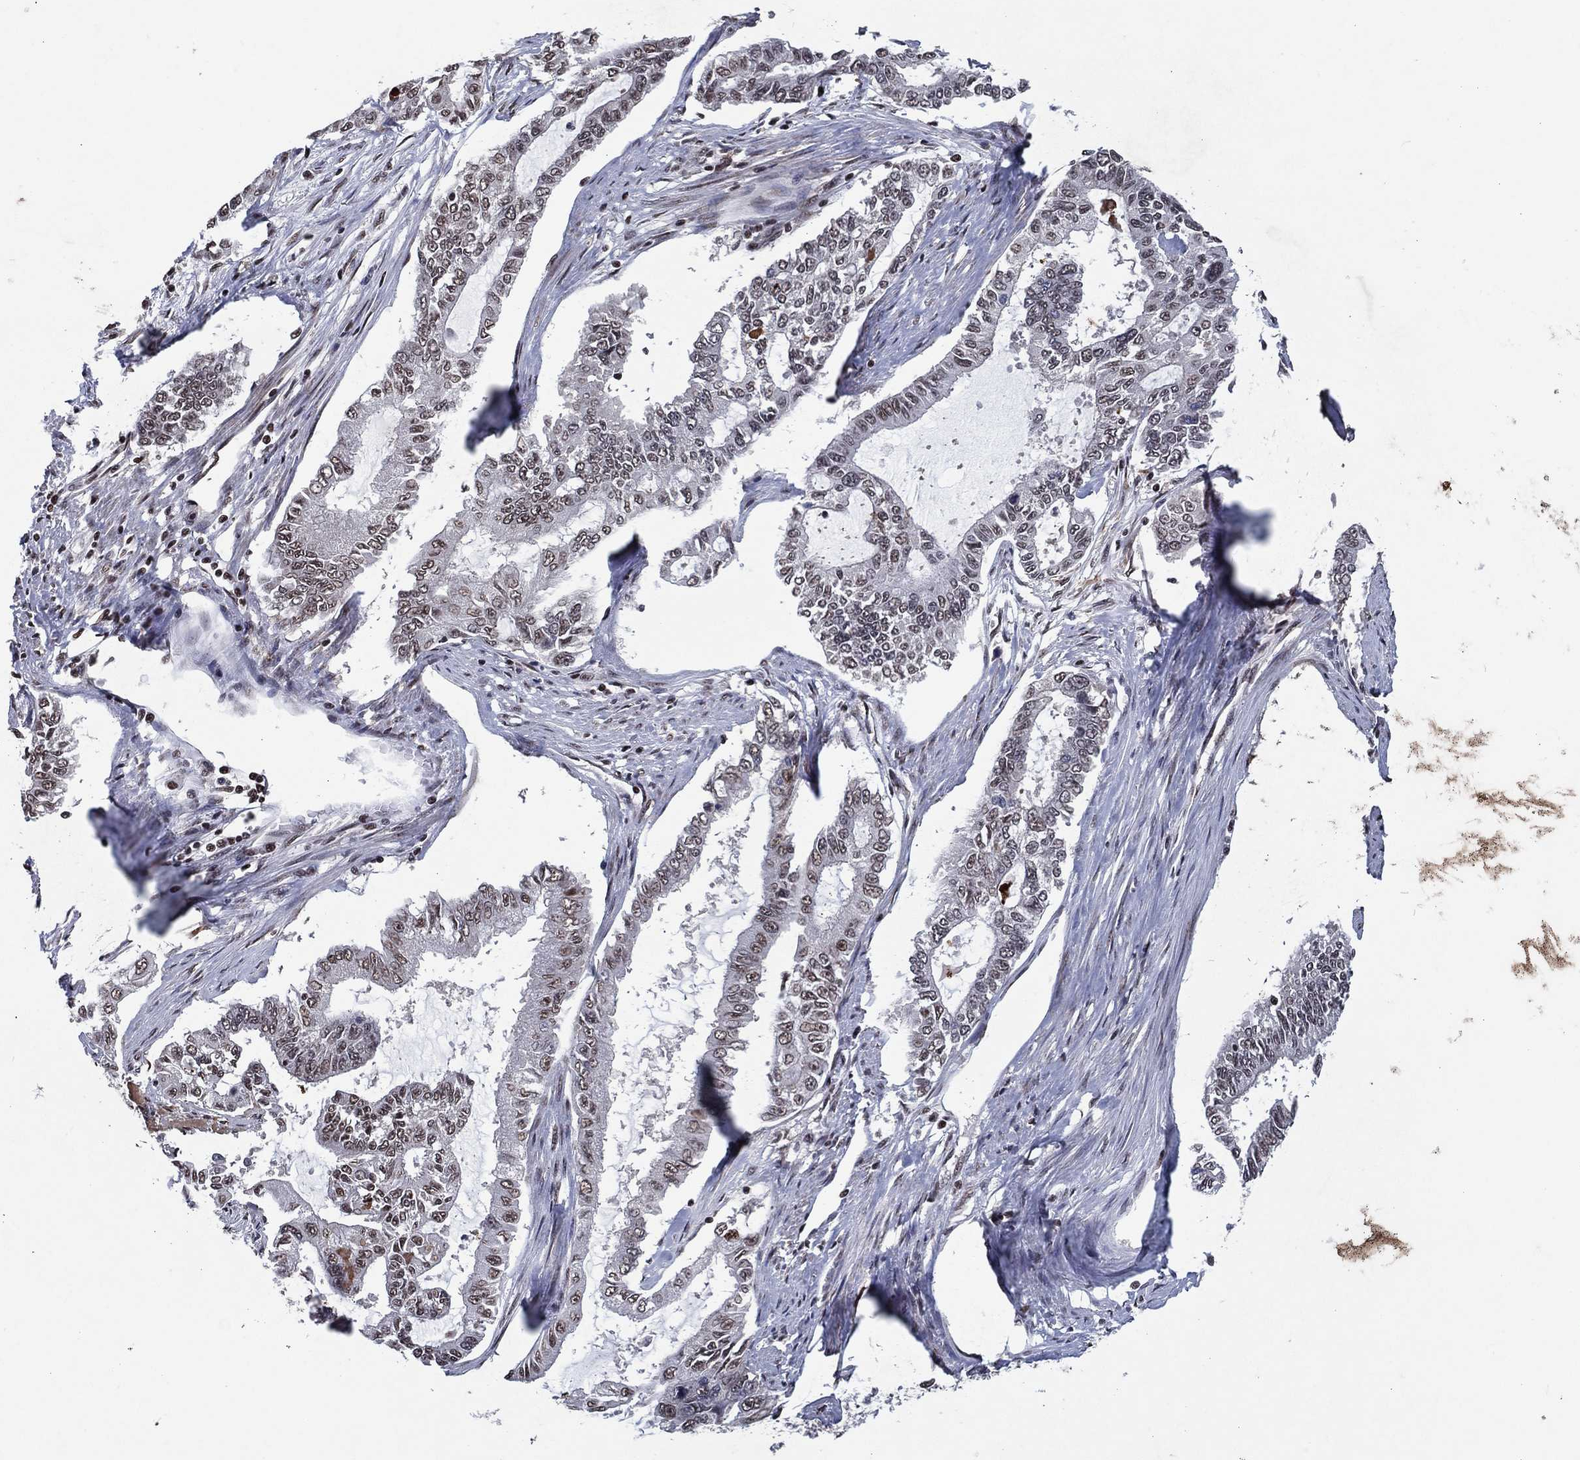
{"staining": {"intensity": "moderate", "quantity": "<25%", "location": "nuclear"}, "tissue": "endometrial cancer", "cell_type": "Tumor cells", "image_type": "cancer", "snomed": [{"axis": "morphology", "description": "Adenocarcinoma, NOS"}, {"axis": "topography", "description": "Uterus"}], "caption": "Adenocarcinoma (endometrial) tissue exhibits moderate nuclear staining in approximately <25% of tumor cells, visualized by immunohistochemistry.", "gene": "ZBTB42", "patient": {"sex": "female", "age": 59}}